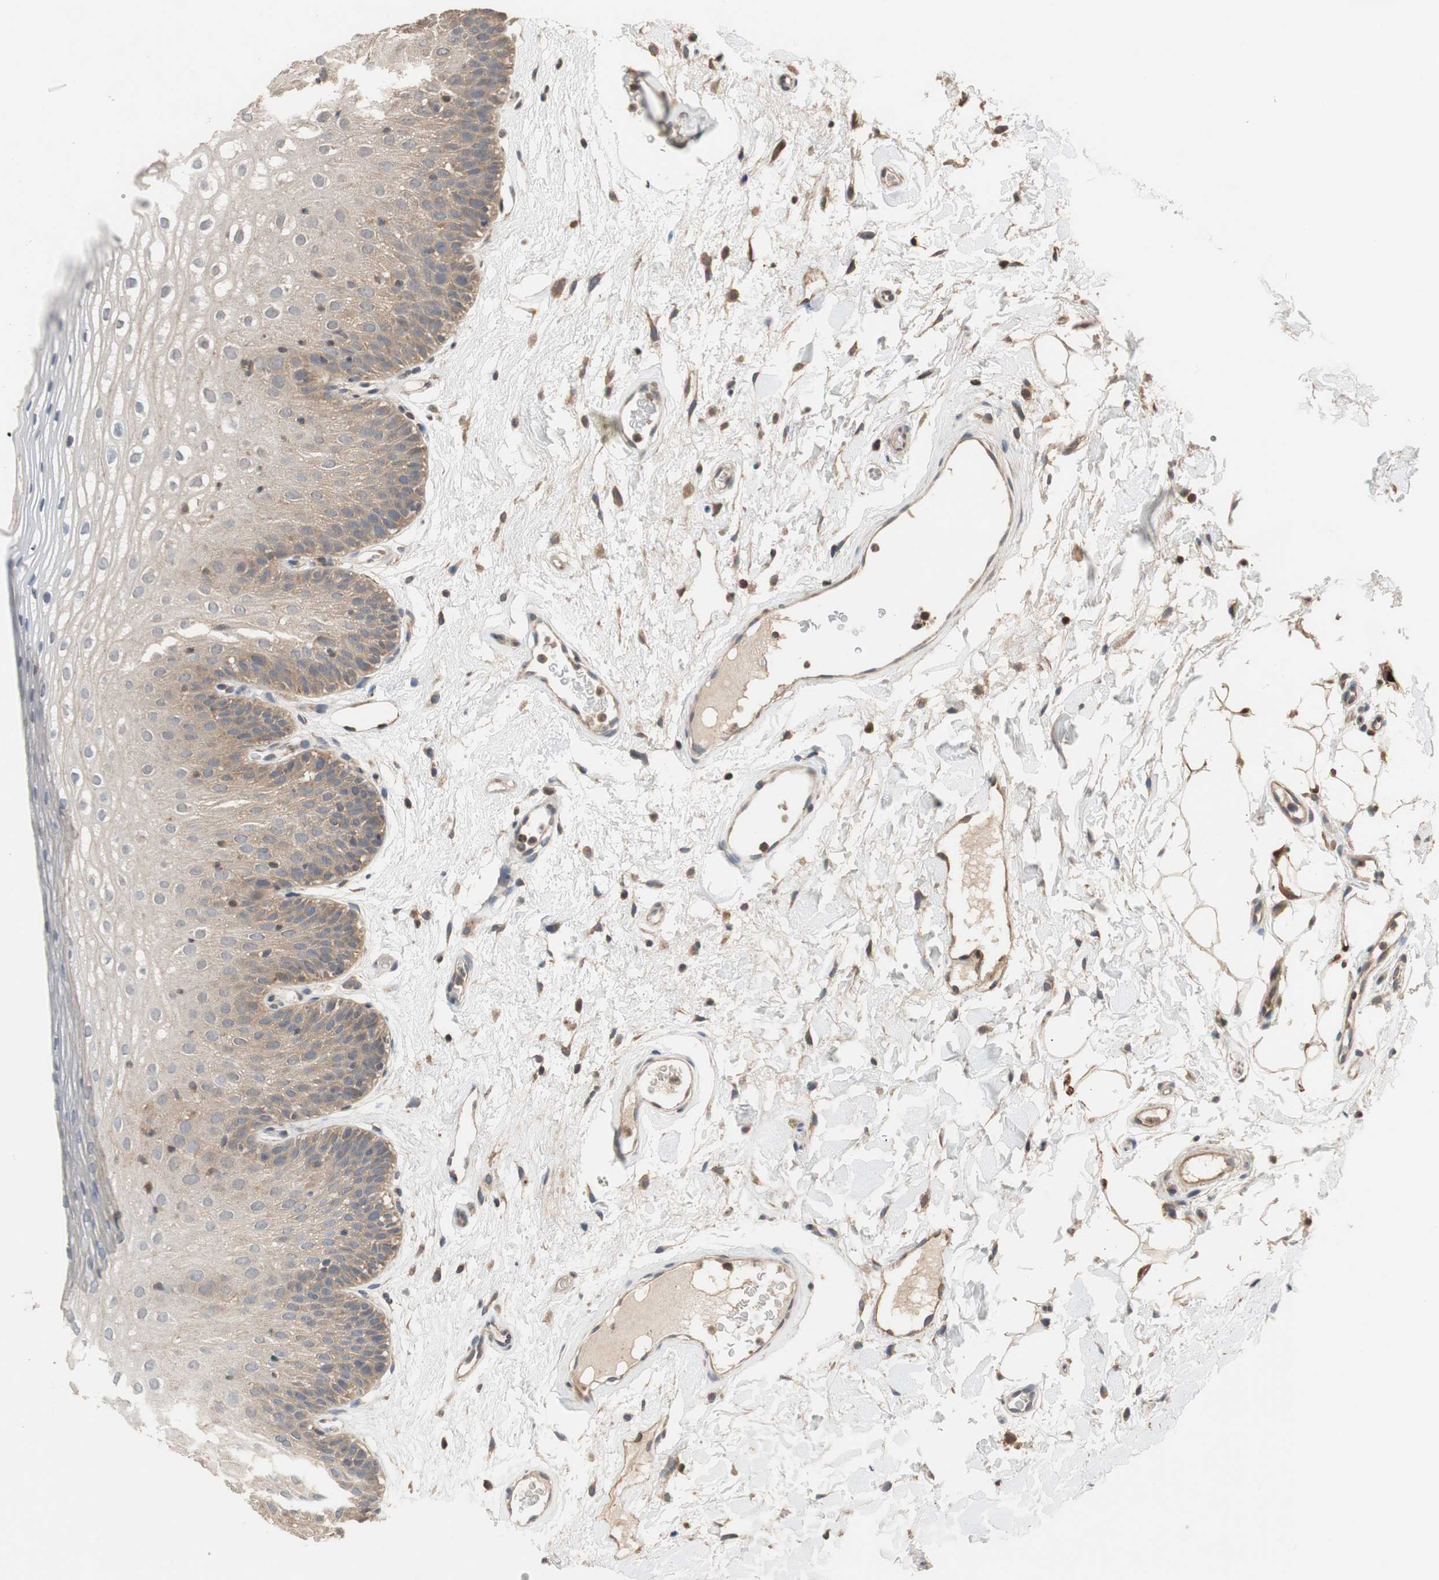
{"staining": {"intensity": "moderate", "quantity": "25%-75%", "location": "cytoplasmic/membranous"}, "tissue": "oral mucosa", "cell_type": "Squamous epithelial cells", "image_type": "normal", "snomed": [{"axis": "morphology", "description": "Normal tissue, NOS"}, {"axis": "morphology", "description": "Squamous cell carcinoma, NOS"}, {"axis": "topography", "description": "Skeletal muscle"}, {"axis": "topography", "description": "Oral tissue"}], "caption": "High-magnification brightfield microscopy of unremarkable oral mucosa stained with DAB (brown) and counterstained with hematoxylin (blue). squamous epithelial cells exhibit moderate cytoplasmic/membranous positivity is identified in about25%-75% of cells.", "gene": "MAP4K2", "patient": {"sex": "male", "age": 71}}